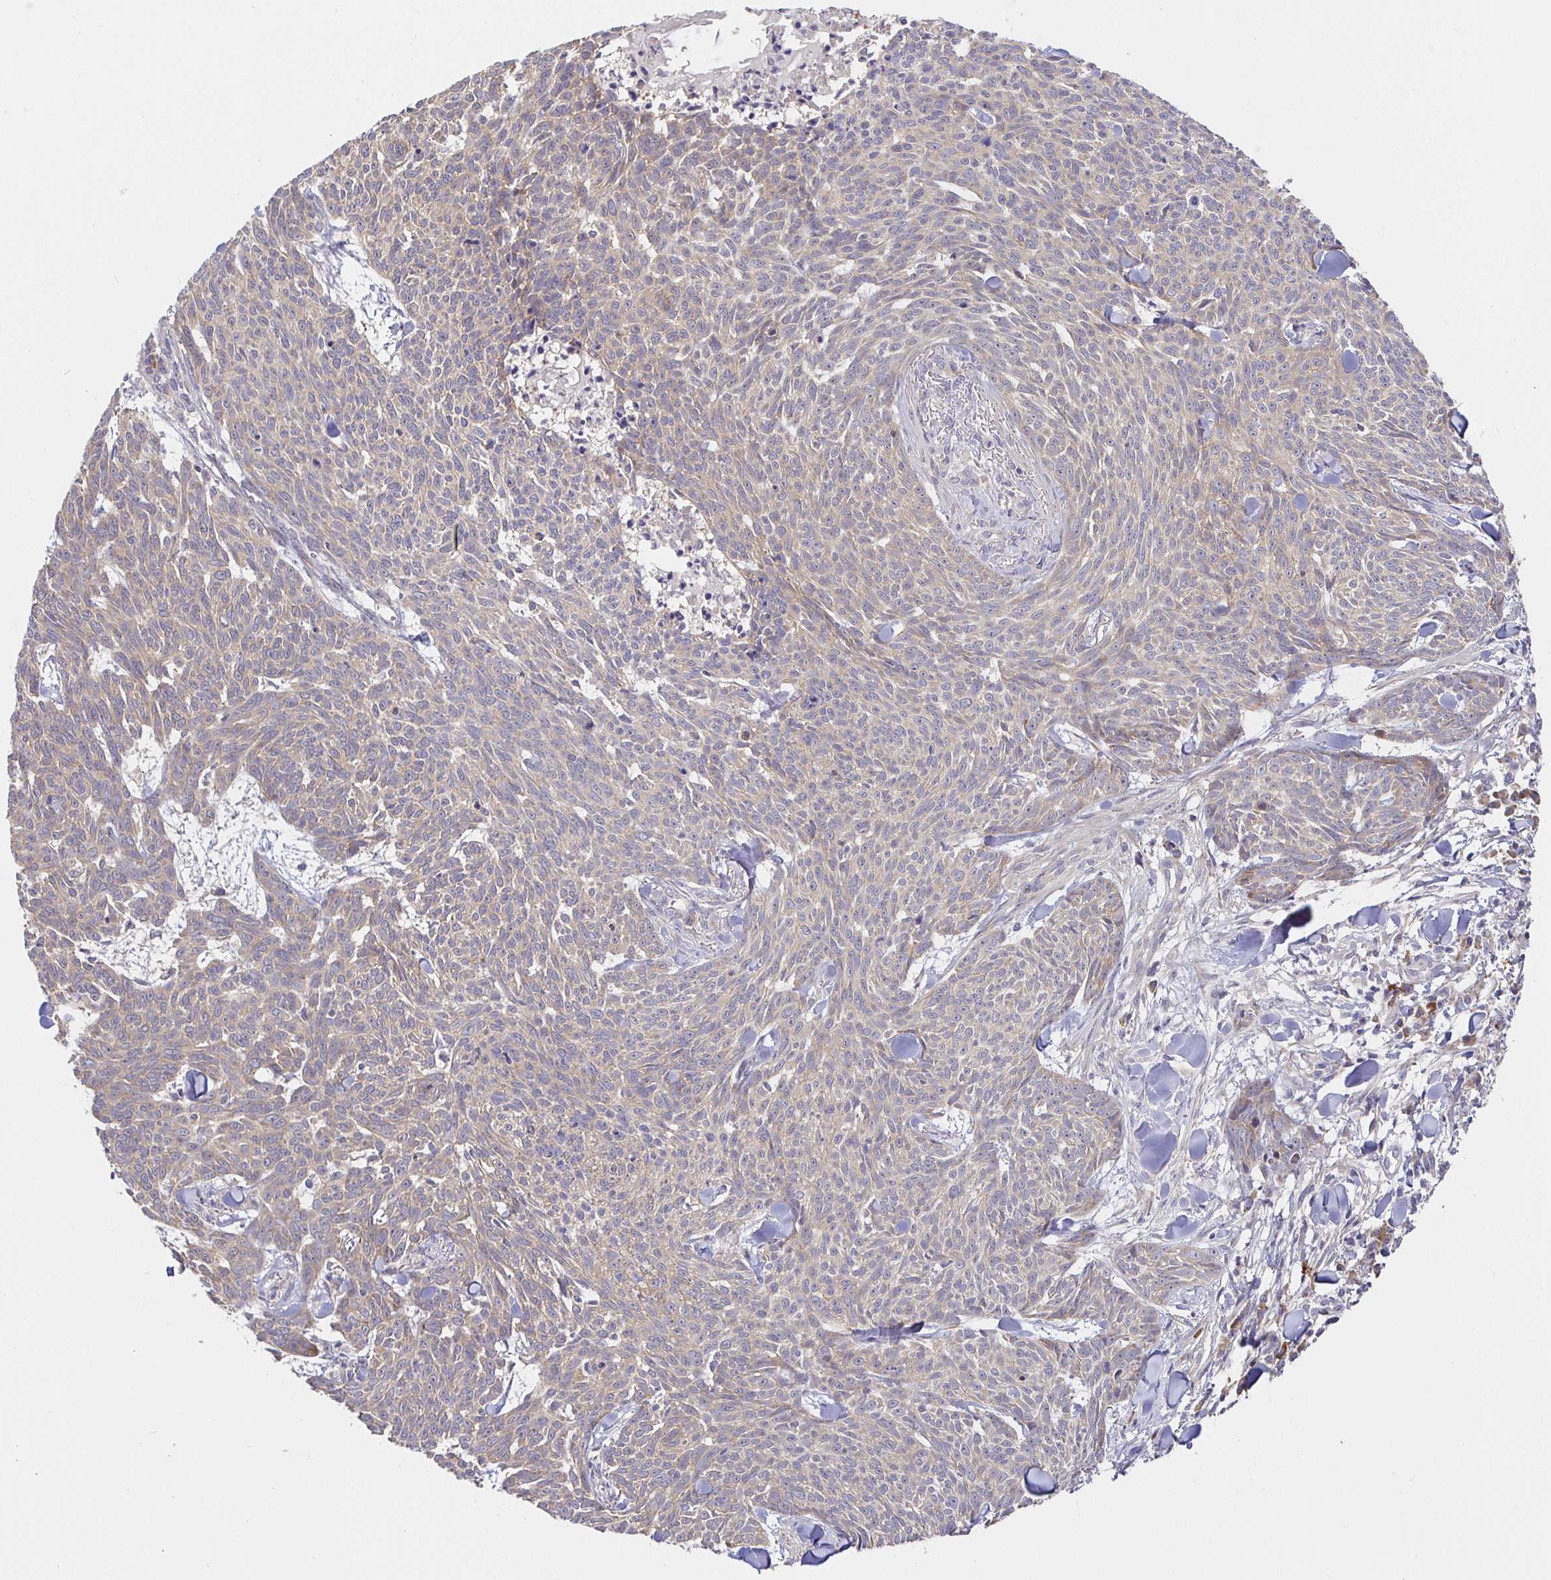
{"staining": {"intensity": "weak", "quantity": "25%-75%", "location": "cytoplasmic/membranous"}, "tissue": "skin cancer", "cell_type": "Tumor cells", "image_type": "cancer", "snomed": [{"axis": "morphology", "description": "Basal cell carcinoma"}, {"axis": "topography", "description": "Skin"}], "caption": "A brown stain highlights weak cytoplasmic/membranous positivity of a protein in human skin basal cell carcinoma tumor cells. (DAB (3,3'-diaminobenzidine) IHC, brown staining for protein, blue staining for nuclei).", "gene": "ZDHHC11", "patient": {"sex": "female", "age": 93}}